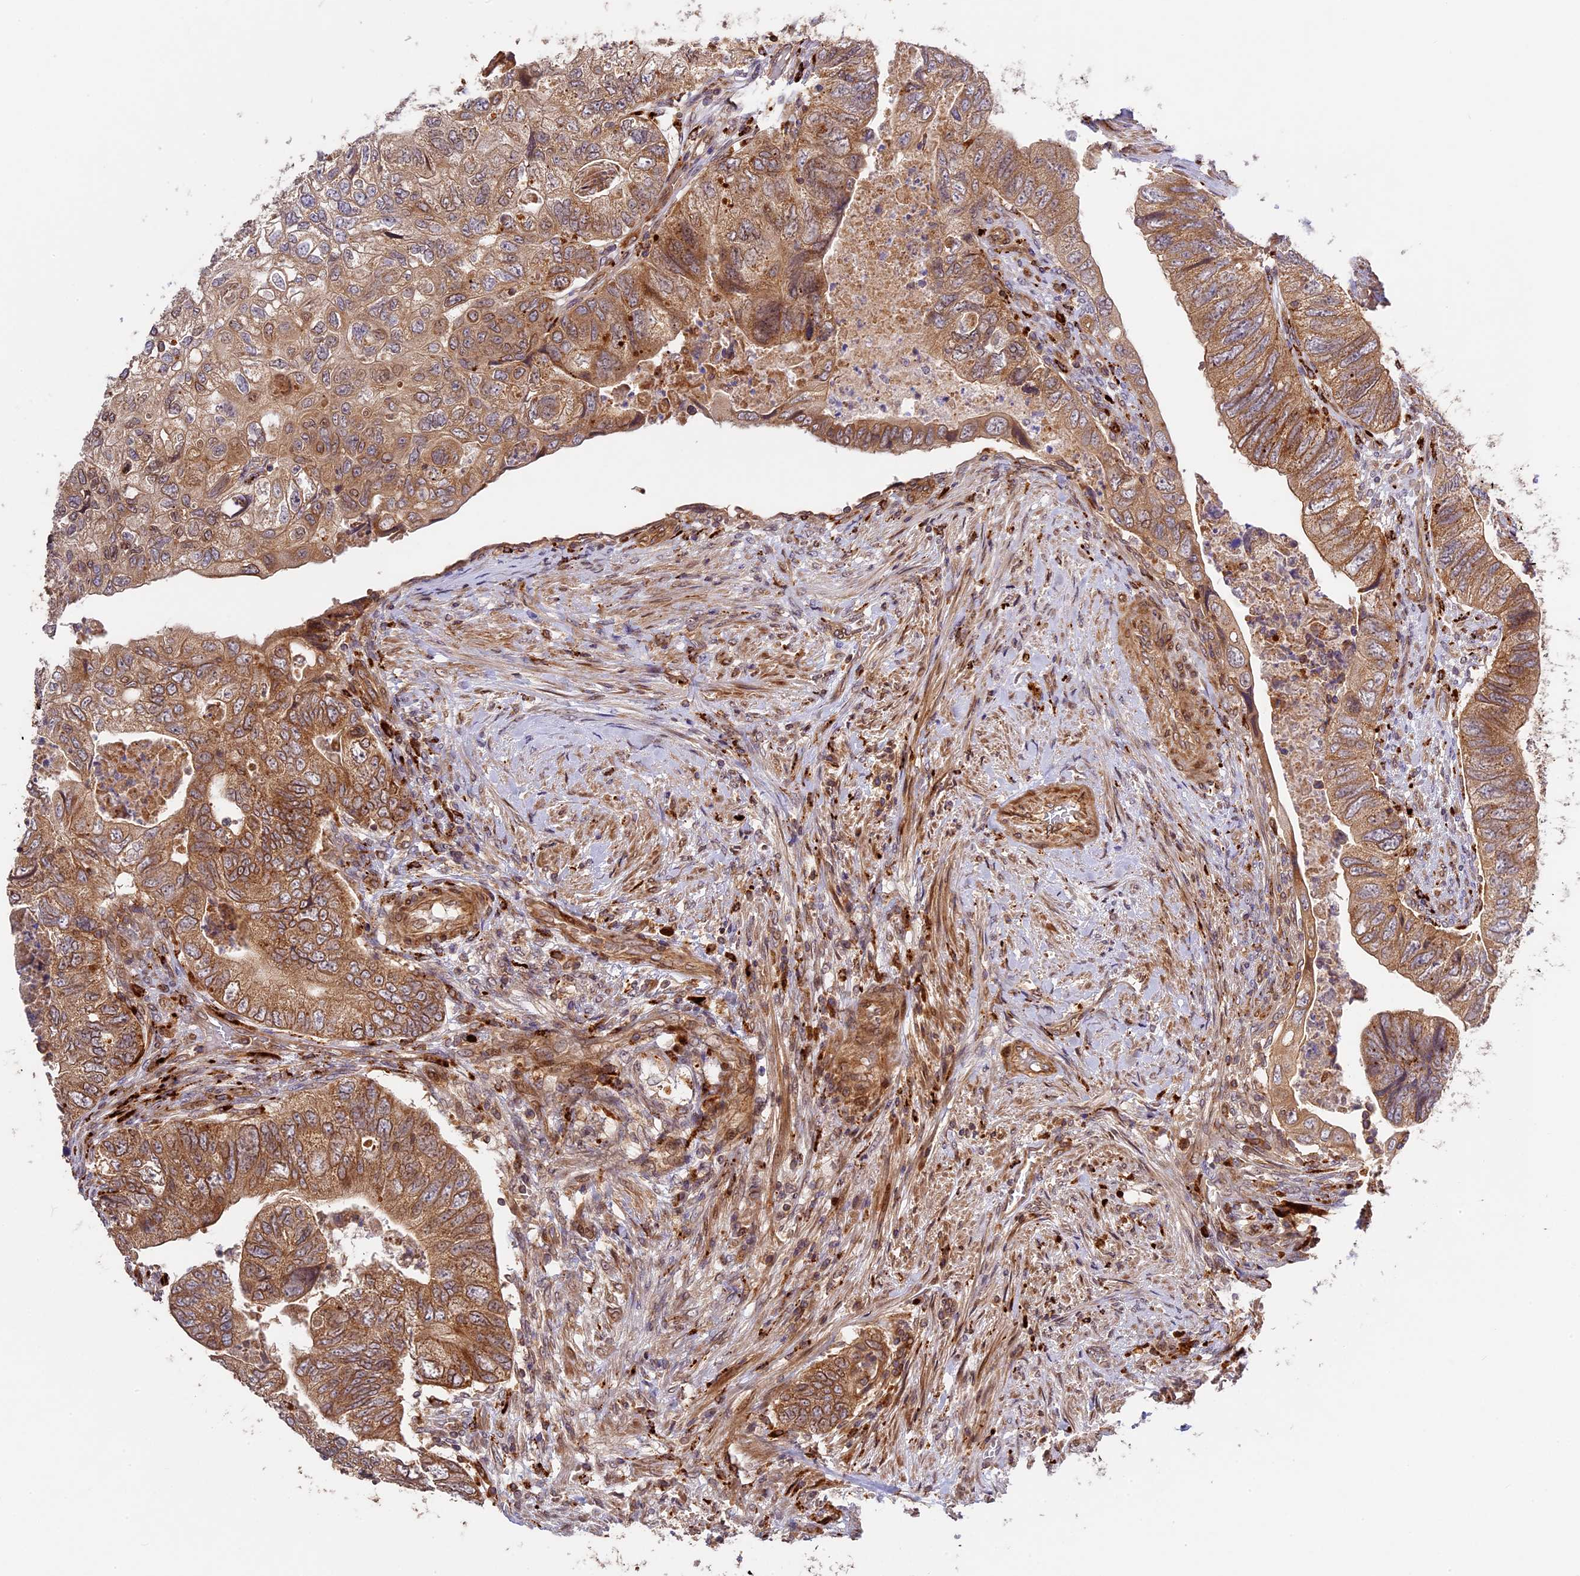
{"staining": {"intensity": "moderate", "quantity": ">75%", "location": "cytoplasmic/membranous"}, "tissue": "colorectal cancer", "cell_type": "Tumor cells", "image_type": "cancer", "snomed": [{"axis": "morphology", "description": "Adenocarcinoma, NOS"}, {"axis": "topography", "description": "Rectum"}], "caption": "Human colorectal cancer stained for a protein (brown) reveals moderate cytoplasmic/membranous positive expression in about >75% of tumor cells.", "gene": "DGKH", "patient": {"sex": "male", "age": 63}}